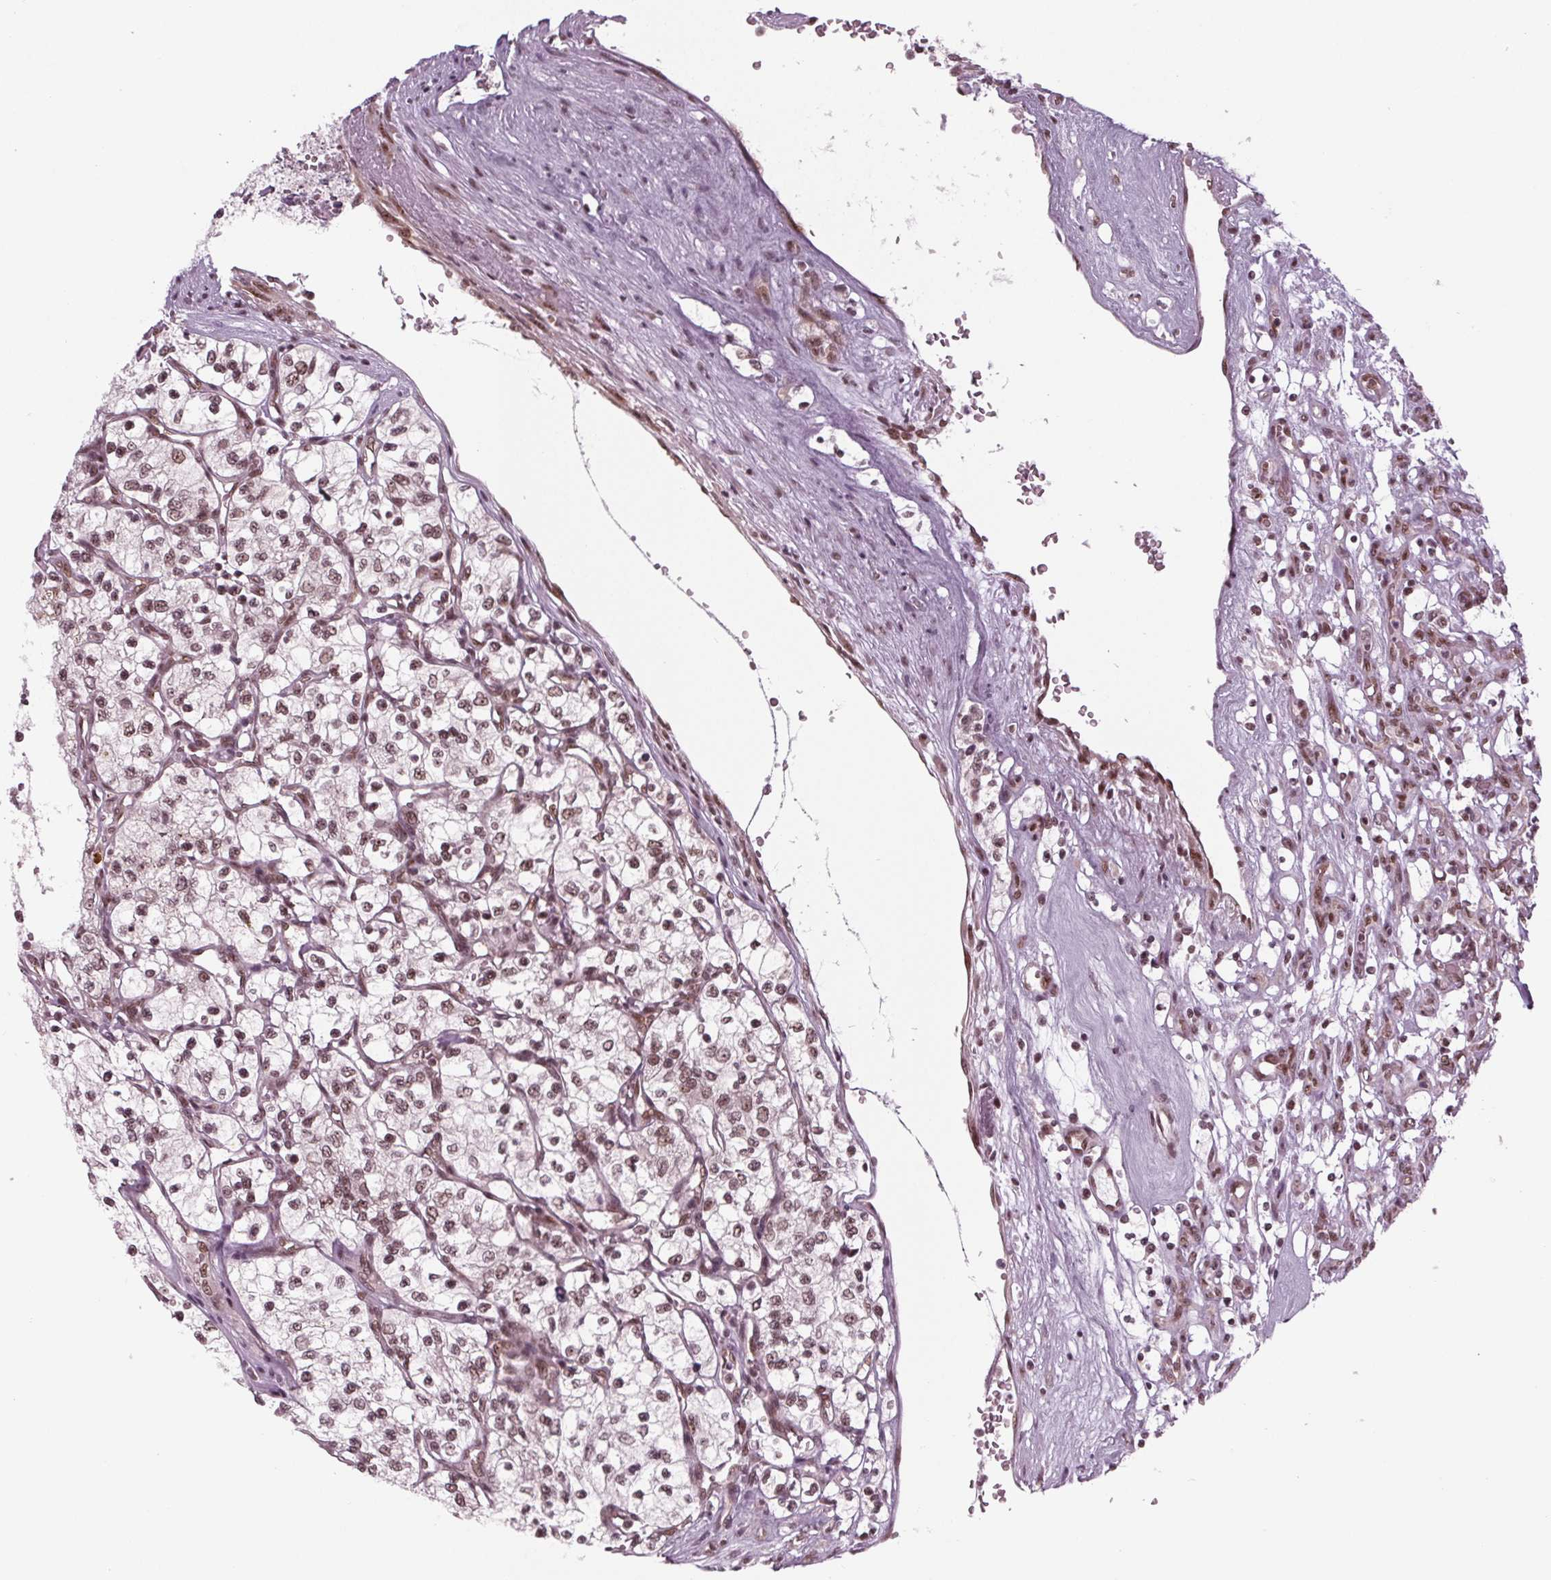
{"staining": {"intensity": "moderate", "quantity": ">75%", "location": "nuclear"}, "tissue": "renal cancer", "cell_type": "Tumor cells", "image_type": "cancer", "snomed": [{"axis": "morphology", "description": "Adenocarcinoma, NOS"}, {"axis": "topography", "description": "Kidney"}], "caption": "Human adenocarcinoma (renal) stained for a protein (brown) reveals moderate nuclear positive expression in approximately >75% of tumor cells.", "gene": "DDX41", "patient": {"sex": "female", "age": 69}}